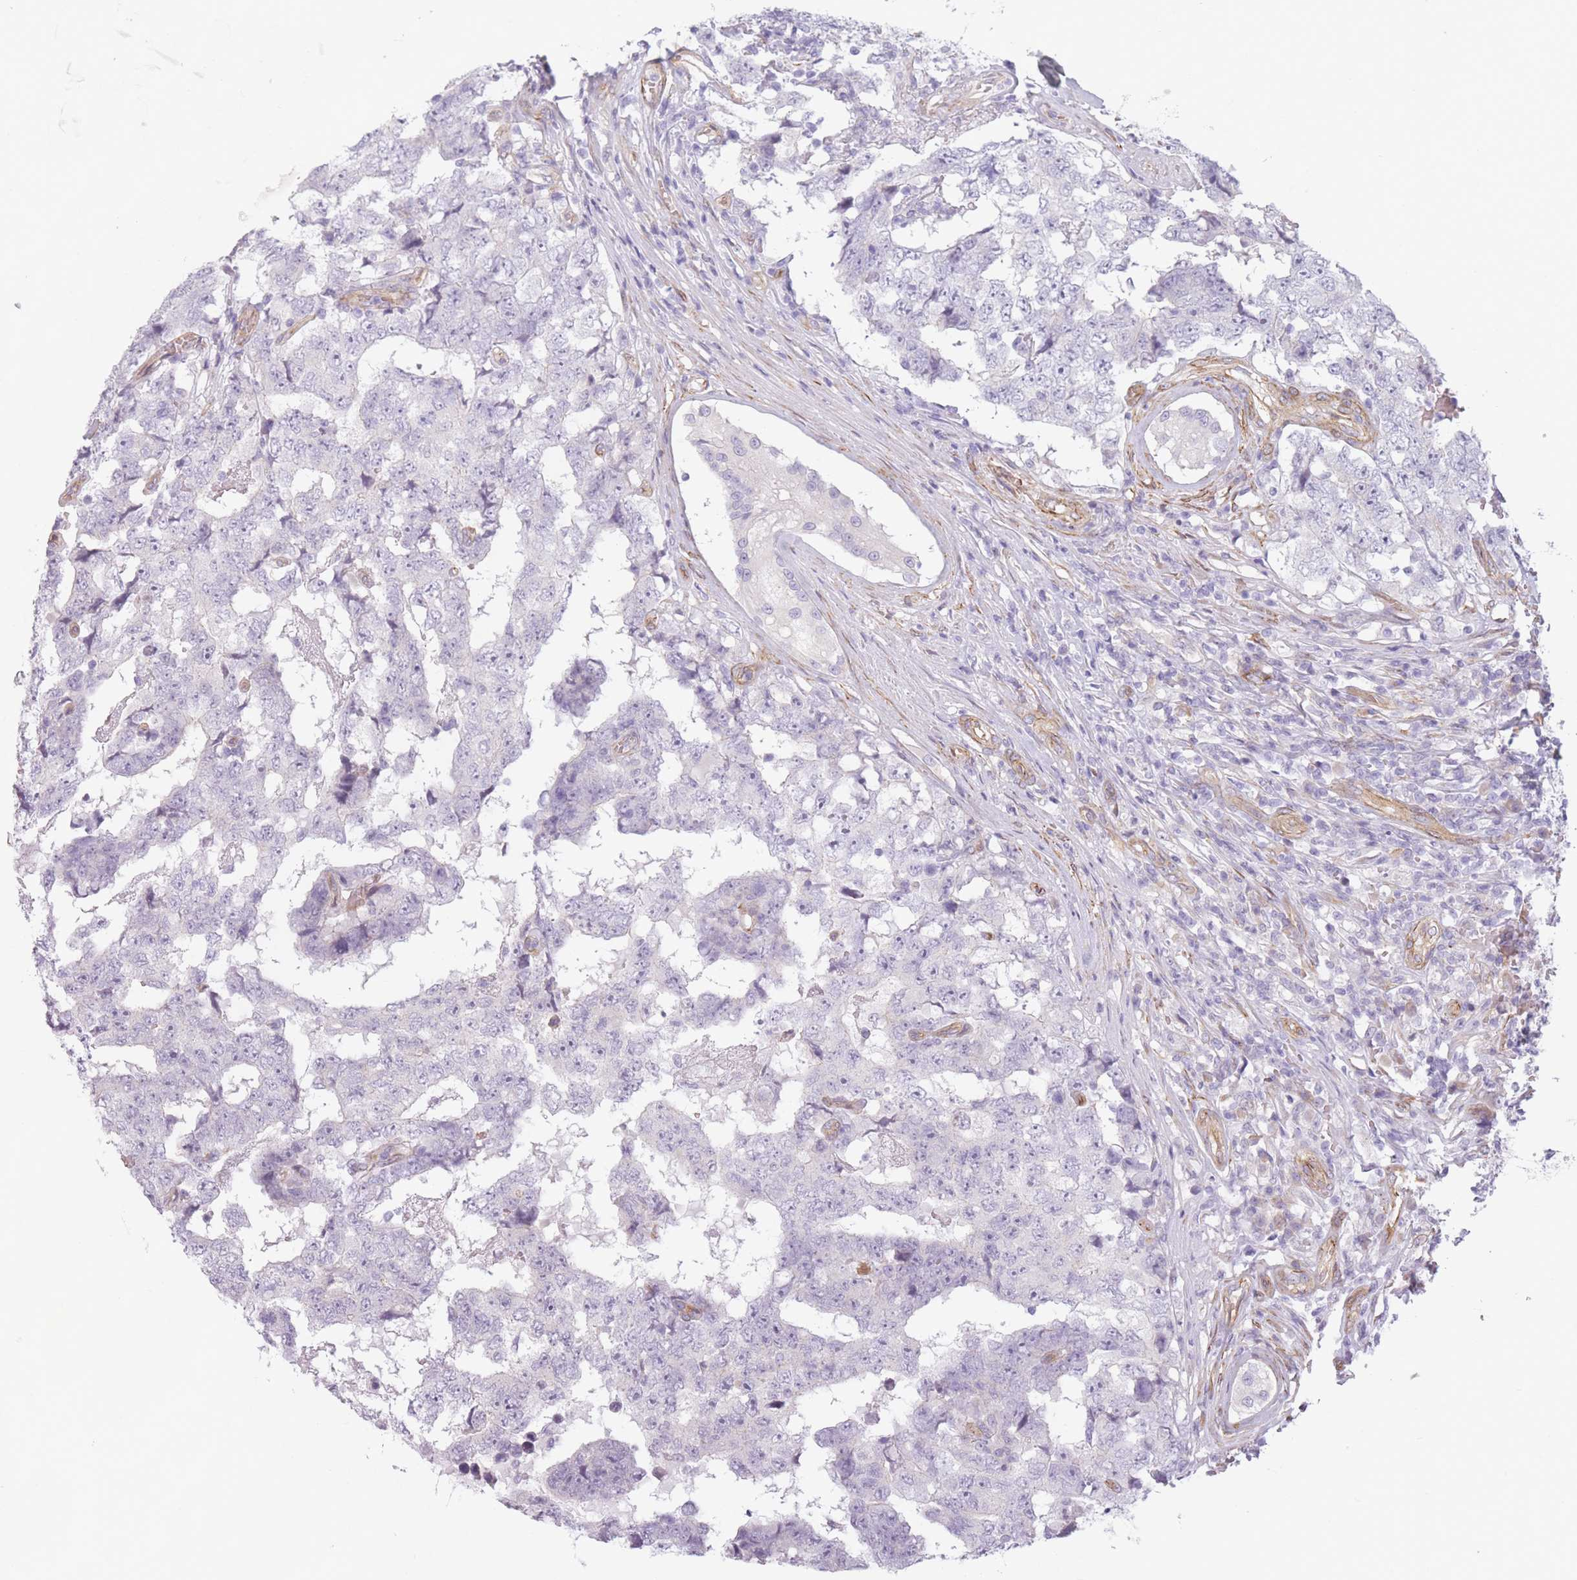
{"staining": {"intensity": "negative", "quantity": "none", "location": "none"}, "tissue": "testis cancer", "cell_type": "Tumor cells", "image_type": "cancer", "snomed": [{"axis": "morphology", "description": "Carcinoma, Embryonal, NOS"}, {"axis": "topography", "description": "Testis"}], "caption": "This is a photomicrograph of immunohistochemistry (IHC) staining of testis cancer, which shows no expression in tumor cells.", "gene": "OR6B3", "patient": {"sex": "male", "age": 25}}